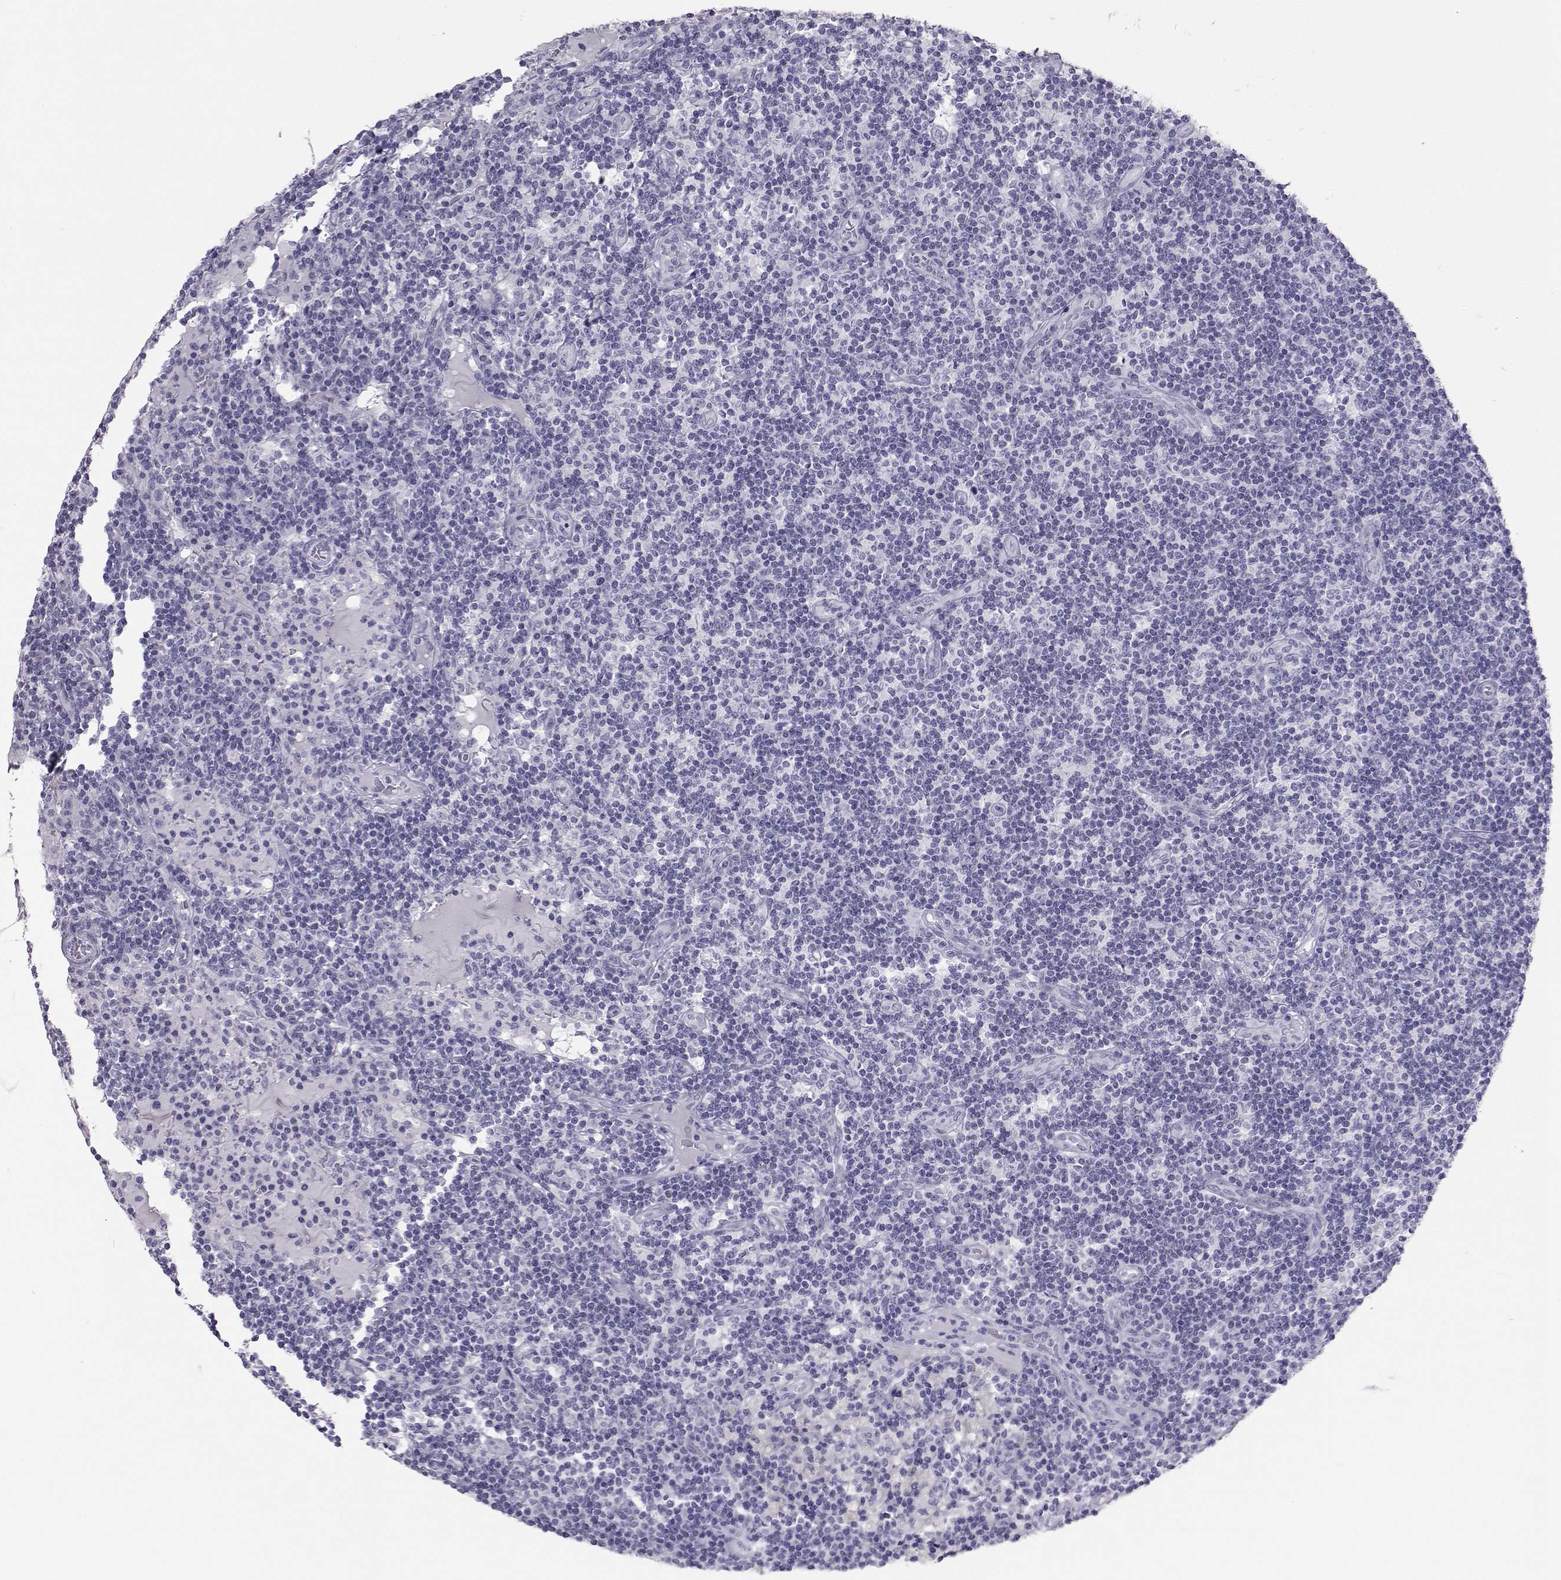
{"staining": {"intensity": "negative", "quantity": "none", "location": "none"}, "tissue": "lymph node", "cell_type": "Germinal center cells", "image_type": "normal", "snomed": [{"axis": "morphology", "description": "Normal tissue, NOS"}, {"axis": "topography", "description": "Lymph node"}], "caption": "This is an IHC histopathology image of normal lymph node. There is no positivity in germinal center cells.", "gene": "SST", "patient": {"sex": "female", "age": 72}}